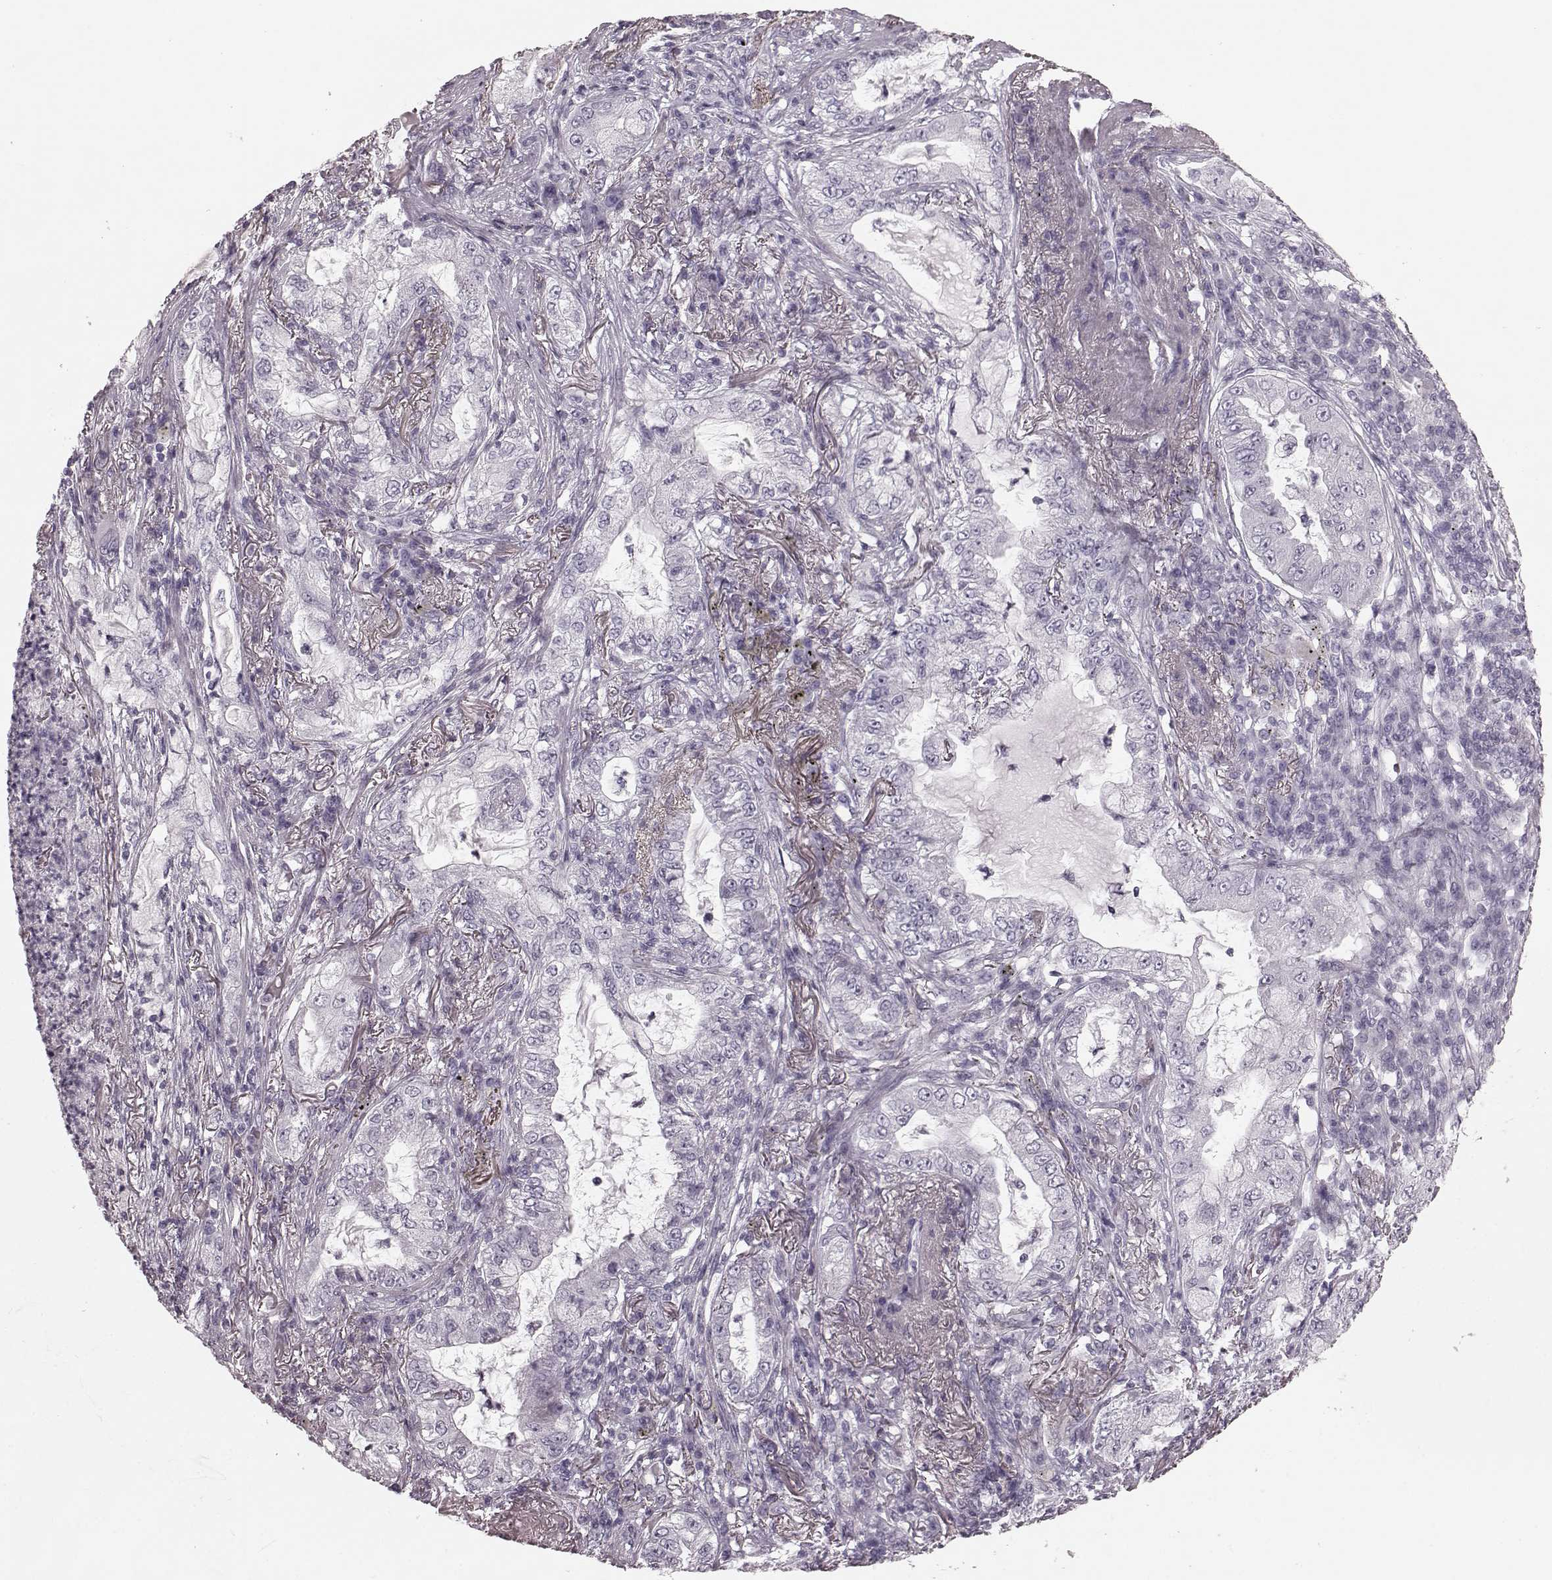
{"staining": {"intensity": "negative", "quantity": "none", "location": "none"}, "tissue": "lung cancer", "cell_type": "Tumor cells", "image_type": "cancer", "snomed": [{"axis": "morphology", "description": "Adenocarcinoma, NOS"}, {"axis": "topography", "description": "Lung"}], "caption": "Immunohistochemical staining of human adenocarcinoma (lung) exhibits no significant expression in tumor cells. (DAB immunohistochemistry (IHC) with hematoxylin counter stain).", "gene": "TRPM1", "patient": {"sex": "female", "age": 73}}